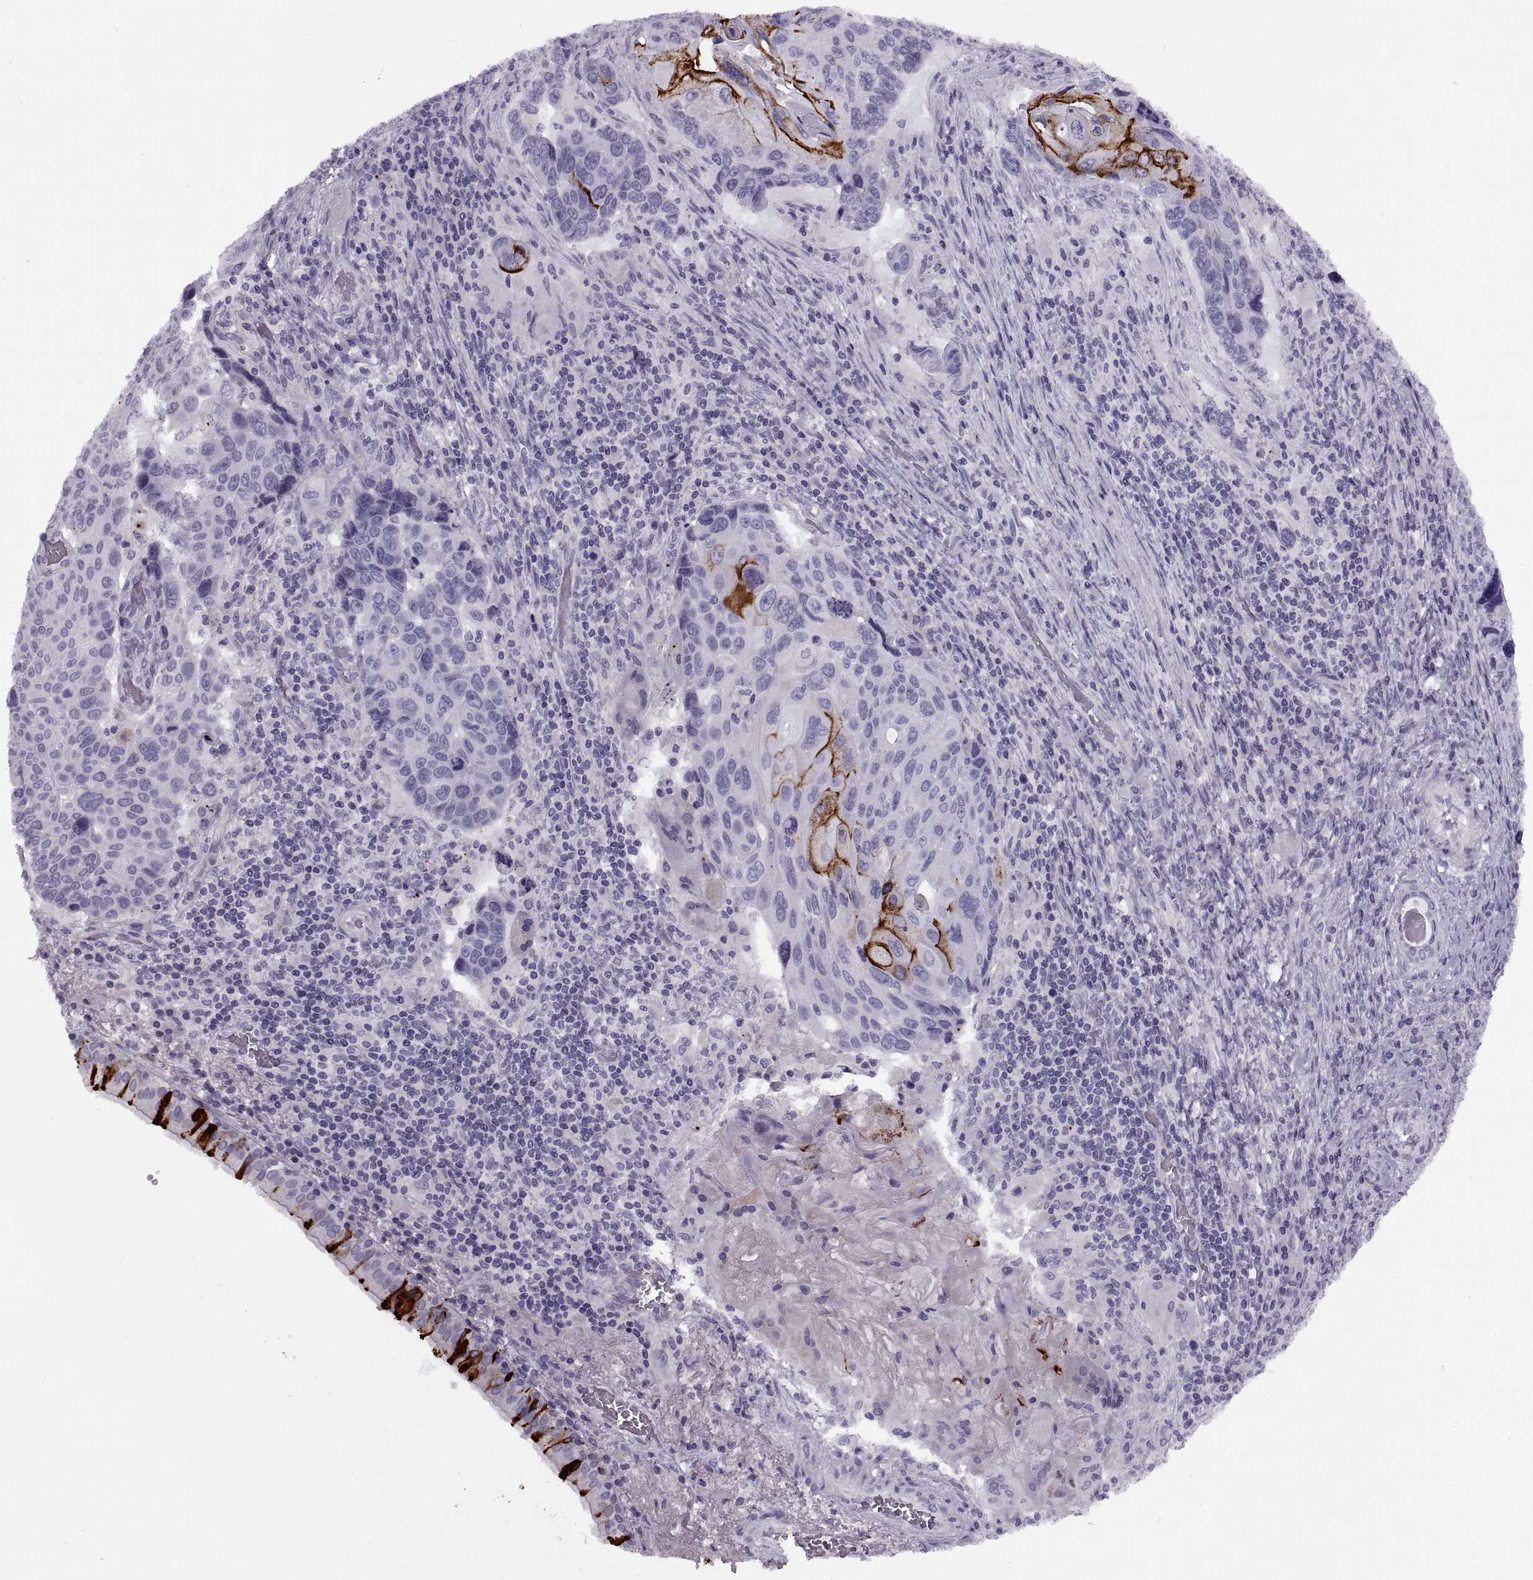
{"staining": {"intensity": "strong", "quantity": "<25%", "location": "cytoplasmic/membranous"}, "tissue": "lung cancer", "cell_type": "Tumor cells", "image_type": "cancer", "snomed": [{"axis": "morphology", "description": "Squamous cell carcinoma, NOS"}, {"axis": "topography", "description": "Lung"}], "caption": "Immunohistochemical staining of human lung cancer shows medium levels of strong cytoplasmic/membranous expression in about <25% of tumor cells.", "gene": "CALCR", "patient": {"sex": "male", "age": 68}}